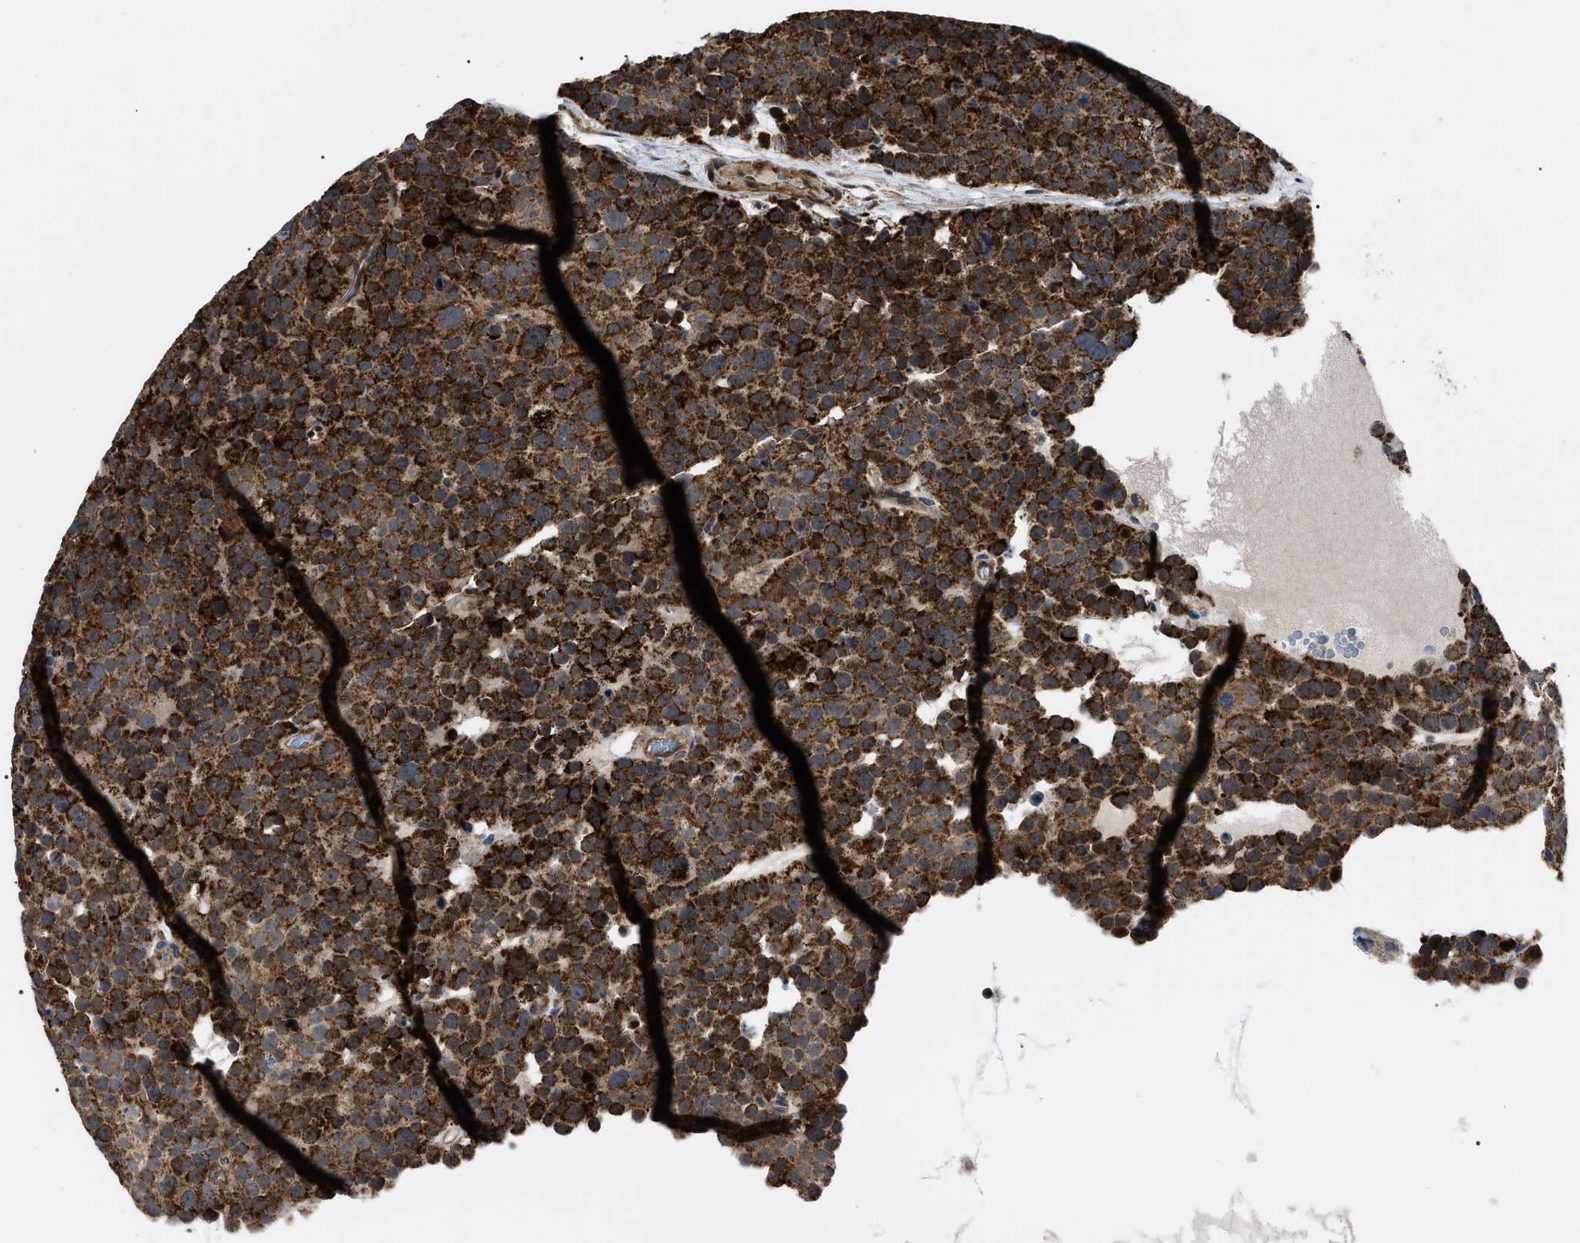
{"staining": {"intensity": "strong", "quantity": ">75%", "location": "cytoplasmic/membranous"}, "tissue": "testis cancer", "cell_type": "Tumor cells", "image_type": "cancer", "snomed": [{"axis": "morphology", "description": "Seminoma, NOS"}, {"axis": "topography", "description": "Testis"}], "caption": "Protein analysis of testis cancer (seminoma) tissue displays strong cytoplasmic/membranous positivity in about >75% of tumor cells.", "gene": "PPWD1", "patient": {"sex": "male", "age": 71}}